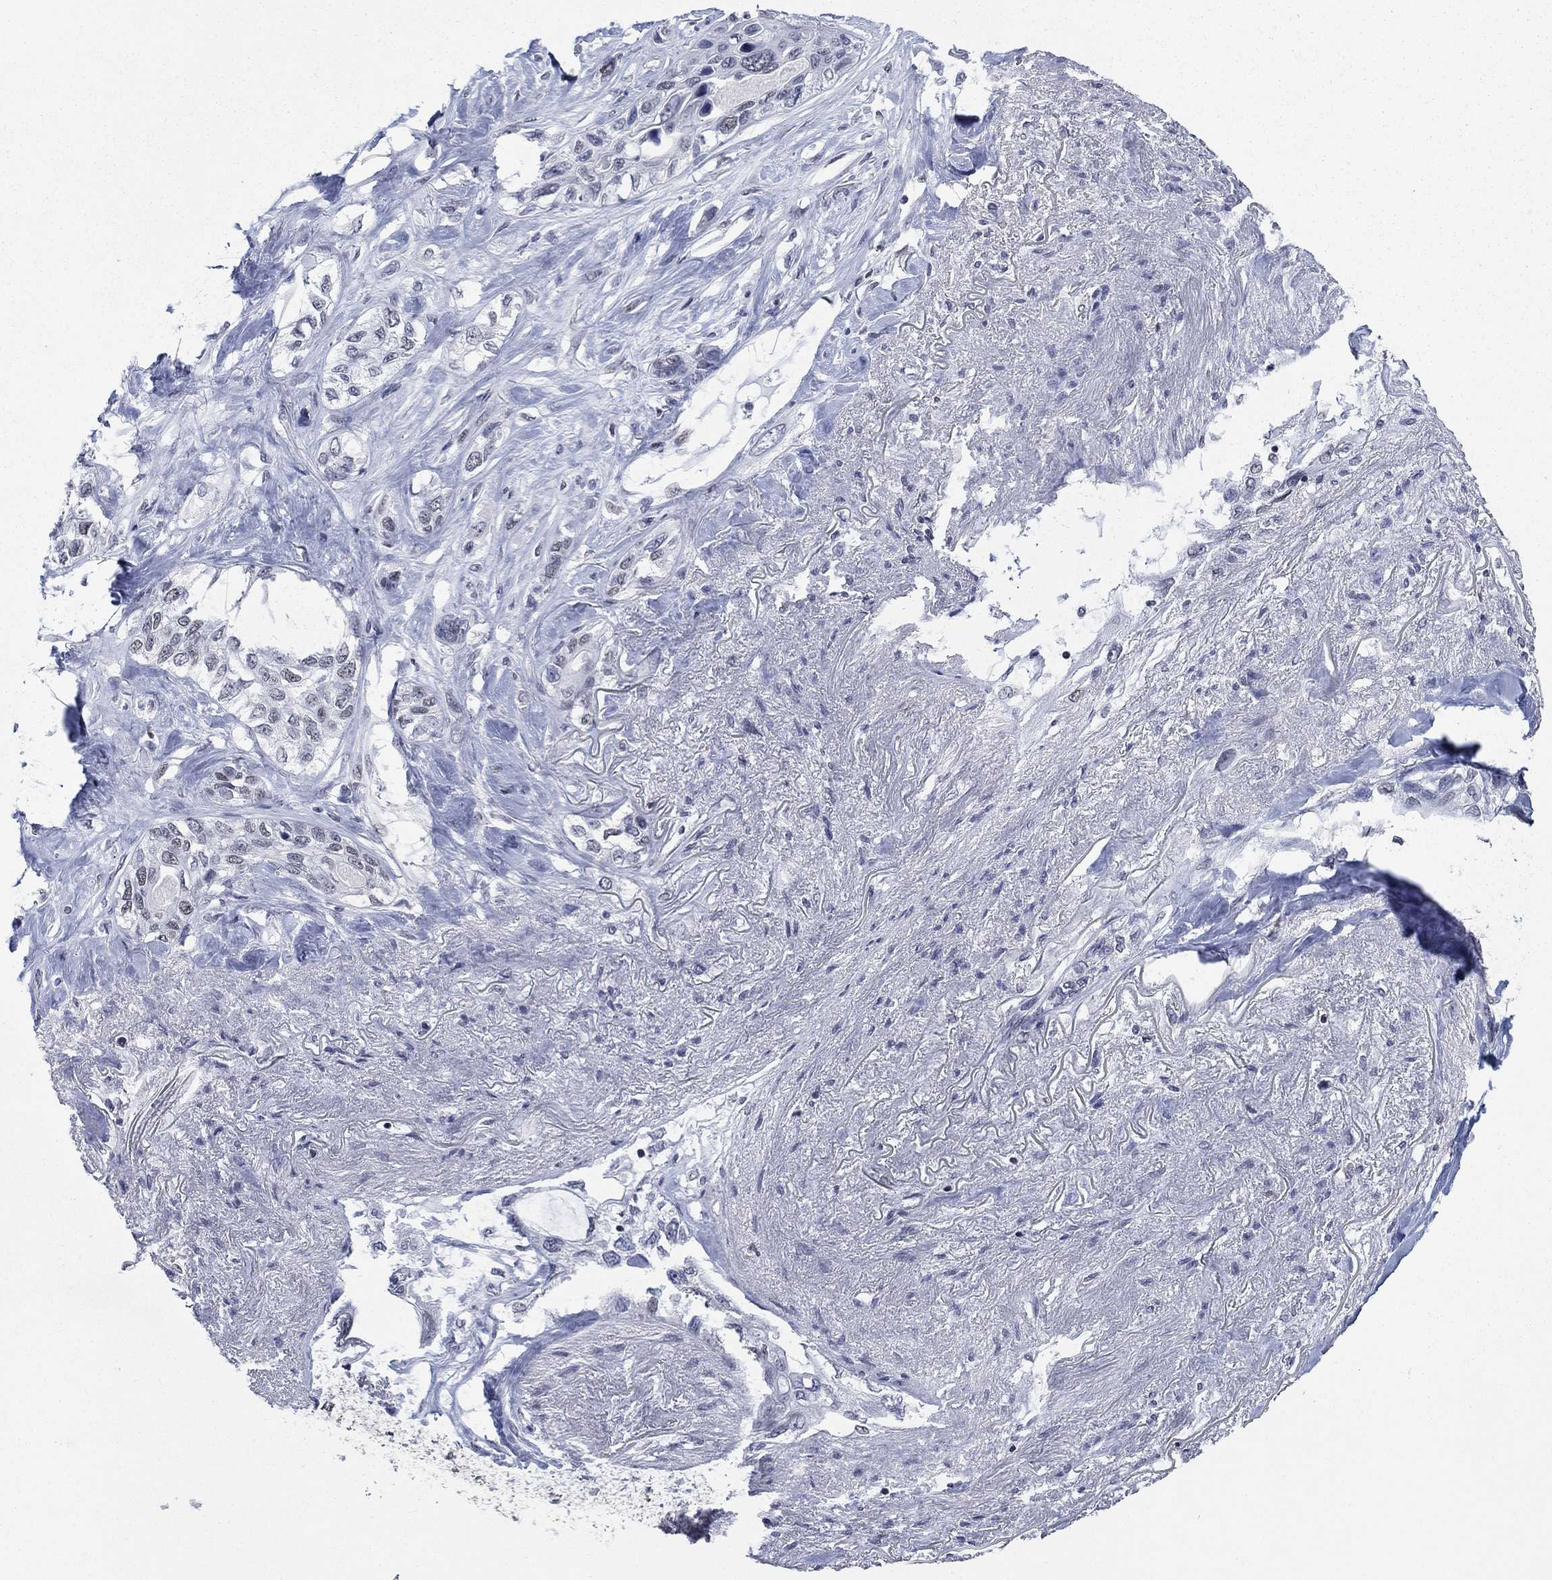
{"staining": {"intensity": "negative", "quantity": "none", "location": "none"}, "tissue": "lung cancer", "cell_type": "Tumor cells", "image_type": "cancer", "snomed": [{"axis": "morphology", "description": "Squamous cell carcinoma, NOS"}, {"axis": "topography", "description": "Lung"}], "caption": "An image of human squamous cell carcinoma (lung) is negative for staining in tumor cells.", "gene": "HCFC1", "patient": {"sex": "female", "age": 70}}